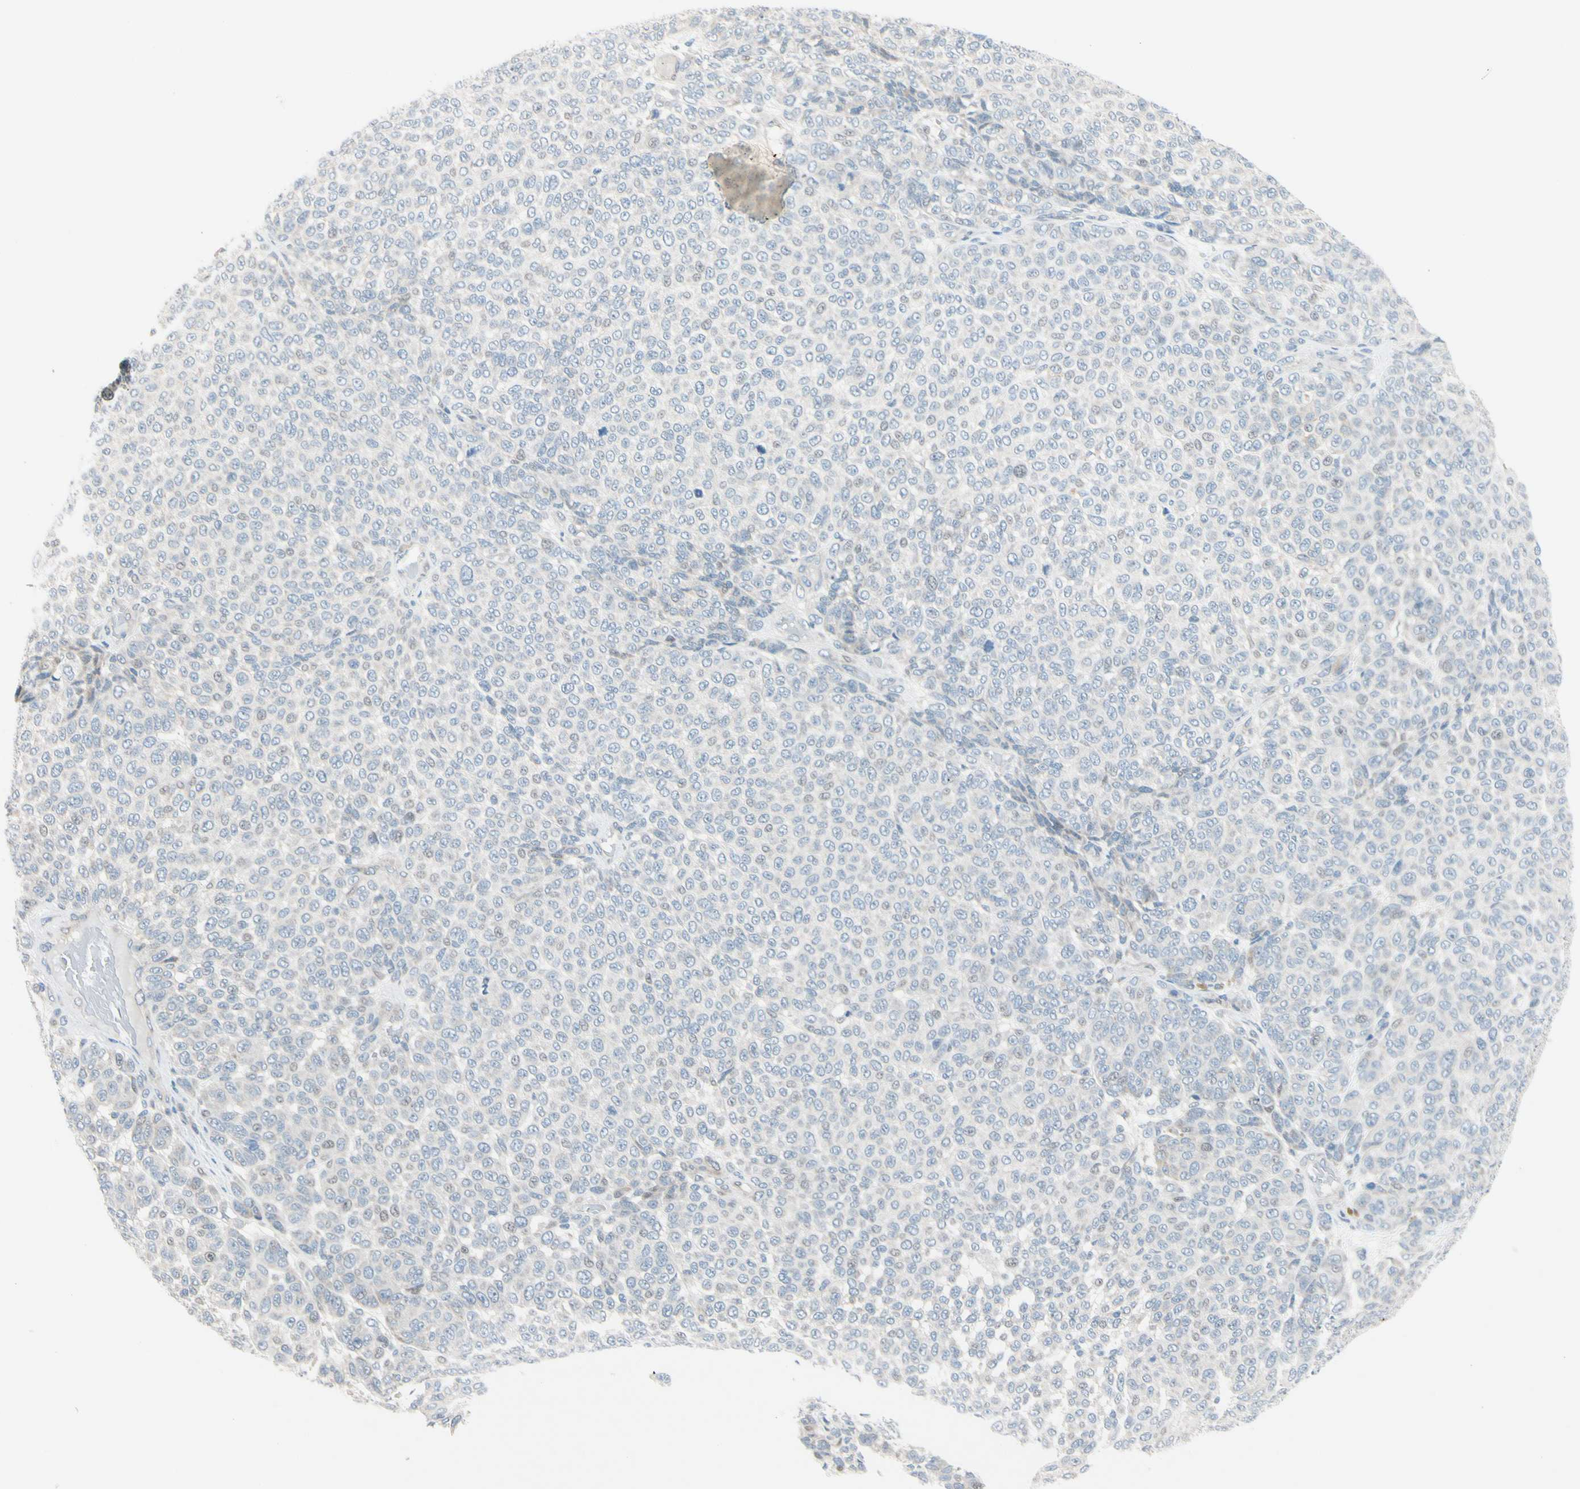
{"staining": {"intensity": "negative", "quantity": "none", "location": "none"}, "tissue": "melanoma", "cell_type": "Tumor cells", "image_type": "cancer", "snomed": [{"axis": "morphology", "description": "Malignant melanoma, NOS"}, {"axis": "topography", "description": "Skin"}], "caption": "Tumor cells are negative for brown protein staining in melanoma.", "gene": "CFAP36", "patient": {"sex": "male", "age": 59}}